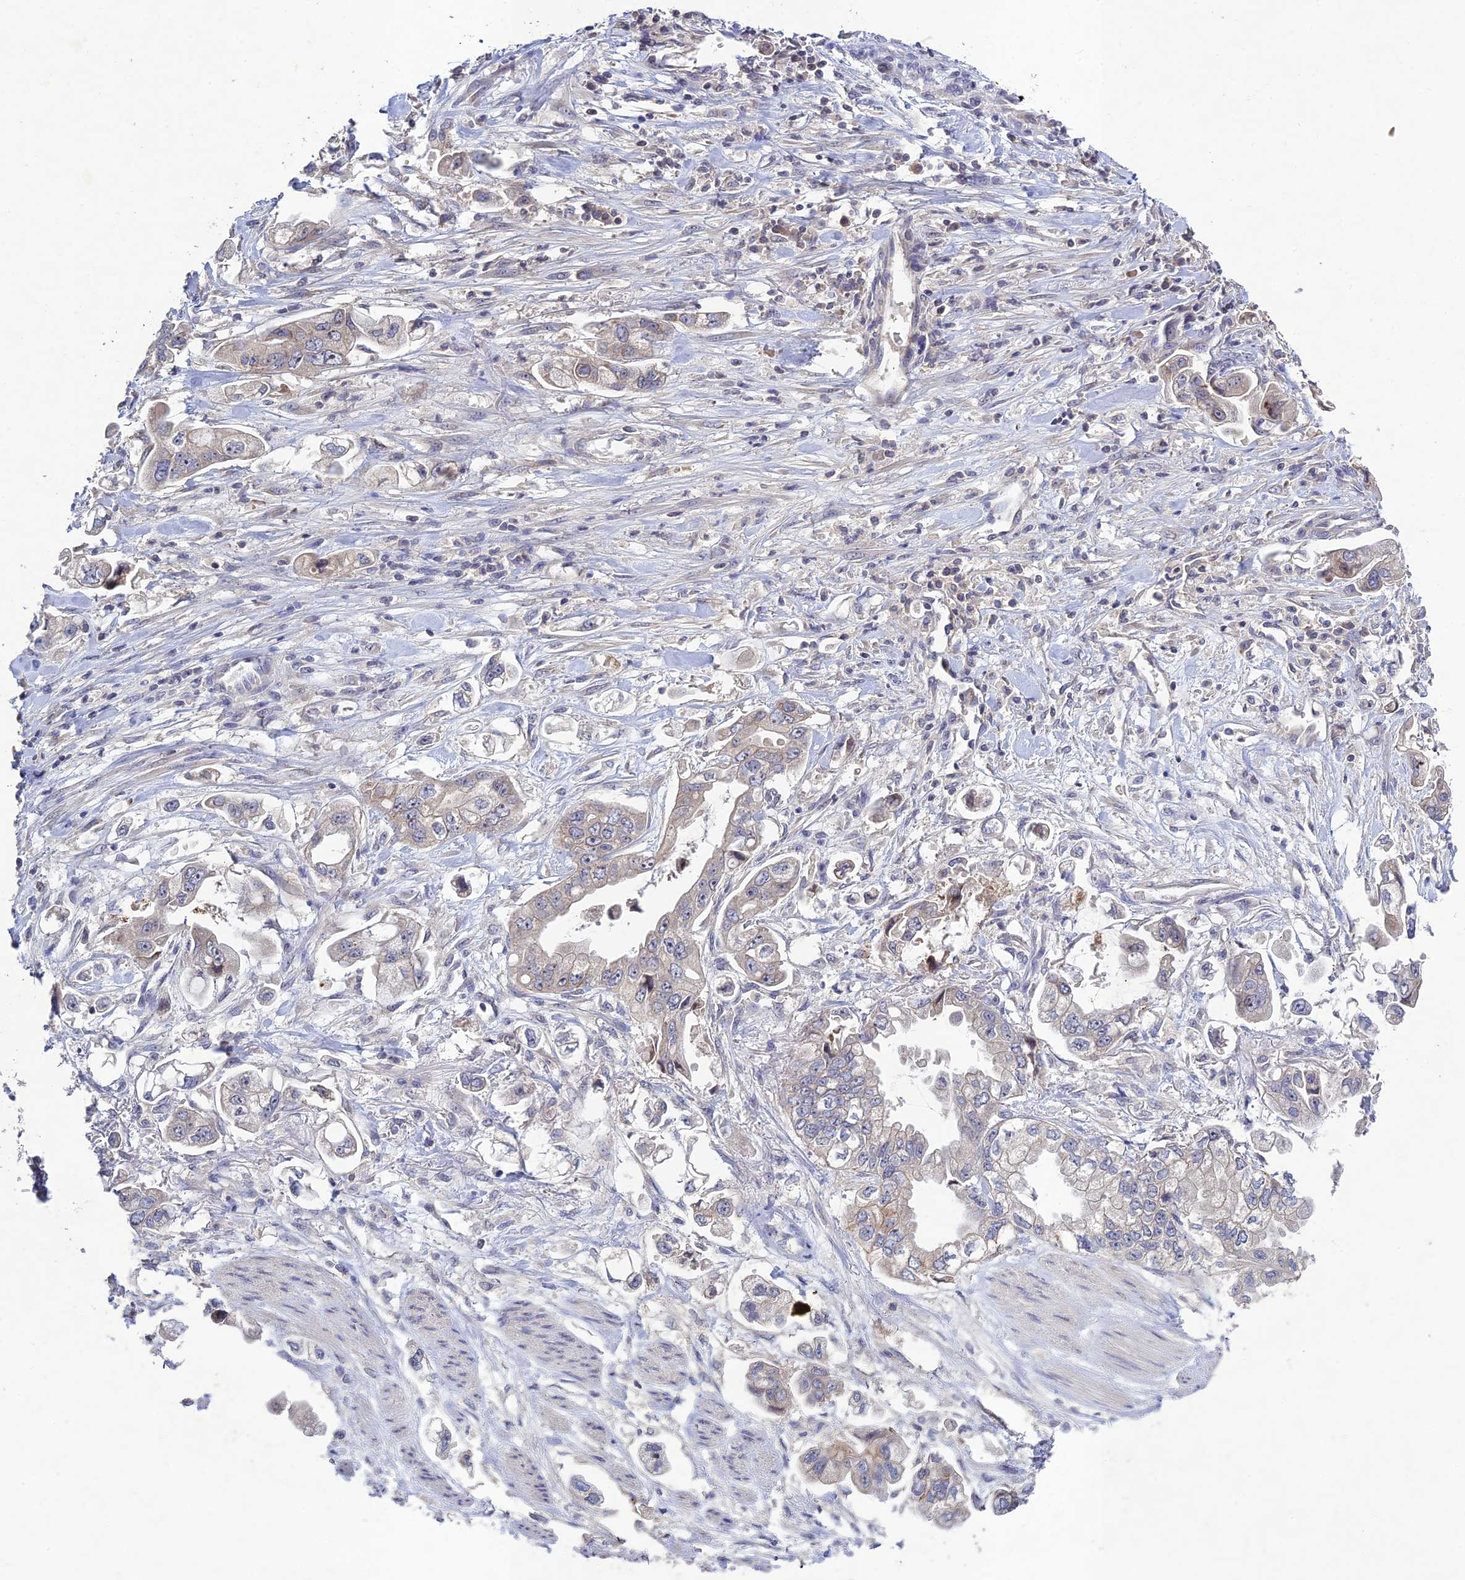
{"staining": {"intensity": "weak", "quantity": "<25%", "location": "cytoplasmic/membranous"}, "tissue": "stomach cancer", "cell_type": "Tumor cells", "image_type": "cancer", "snomed": [{"axis": "morphology", "description": "Adenocarcinoma, NOS"}, {"axis": "topography", "description": "Stomach"}], "caption": "The histopathology image shows no significant expression in tumor cells of stomach adenocarcinoma.", "gene": "CHST5", "patient": {"sex": "male", "age": 62}}